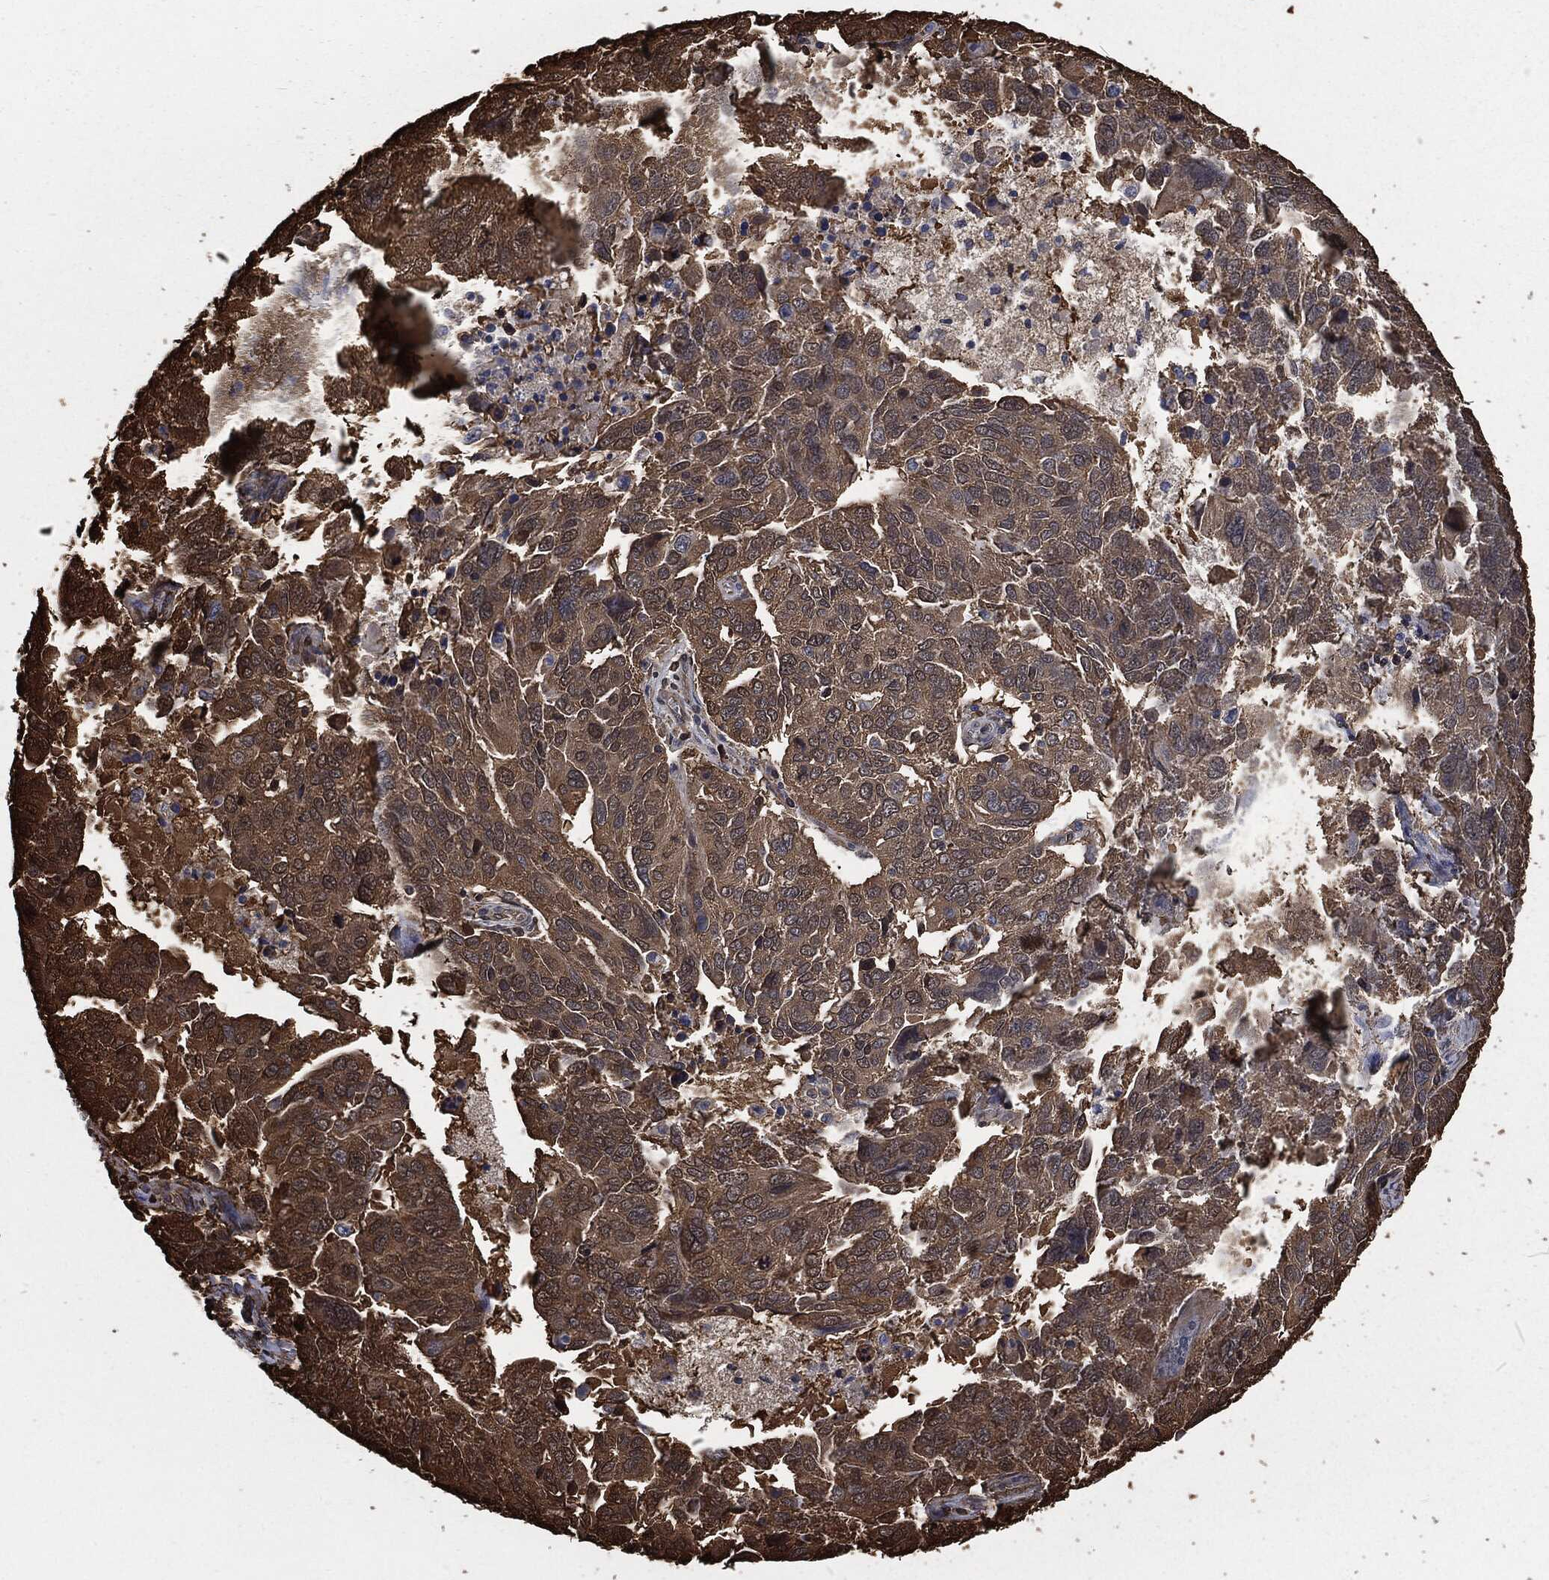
{"staining": {"intensity": "moderate", "quantity": ">75%", "location": "cytoplasmic/membranous"}, "tissue": "ovarian cancer", "cell_type": "Tumor cells", "image_type": "cancer", "snomed": [{"axis": "morphology", "description": "Carcinoma, endometroid"}, {"axis": "topography", "description": "Soft tissue"}, {"axis": "topography", "description": "Ovary"}], "caption": "A brown stain highlights moderate cytoplasmic/membranous positivity of a protein in ovarian endometroid carcinoma tumor cells.", "gene": "PRDX4", "patient": {"sex": "female", "age": 52}}